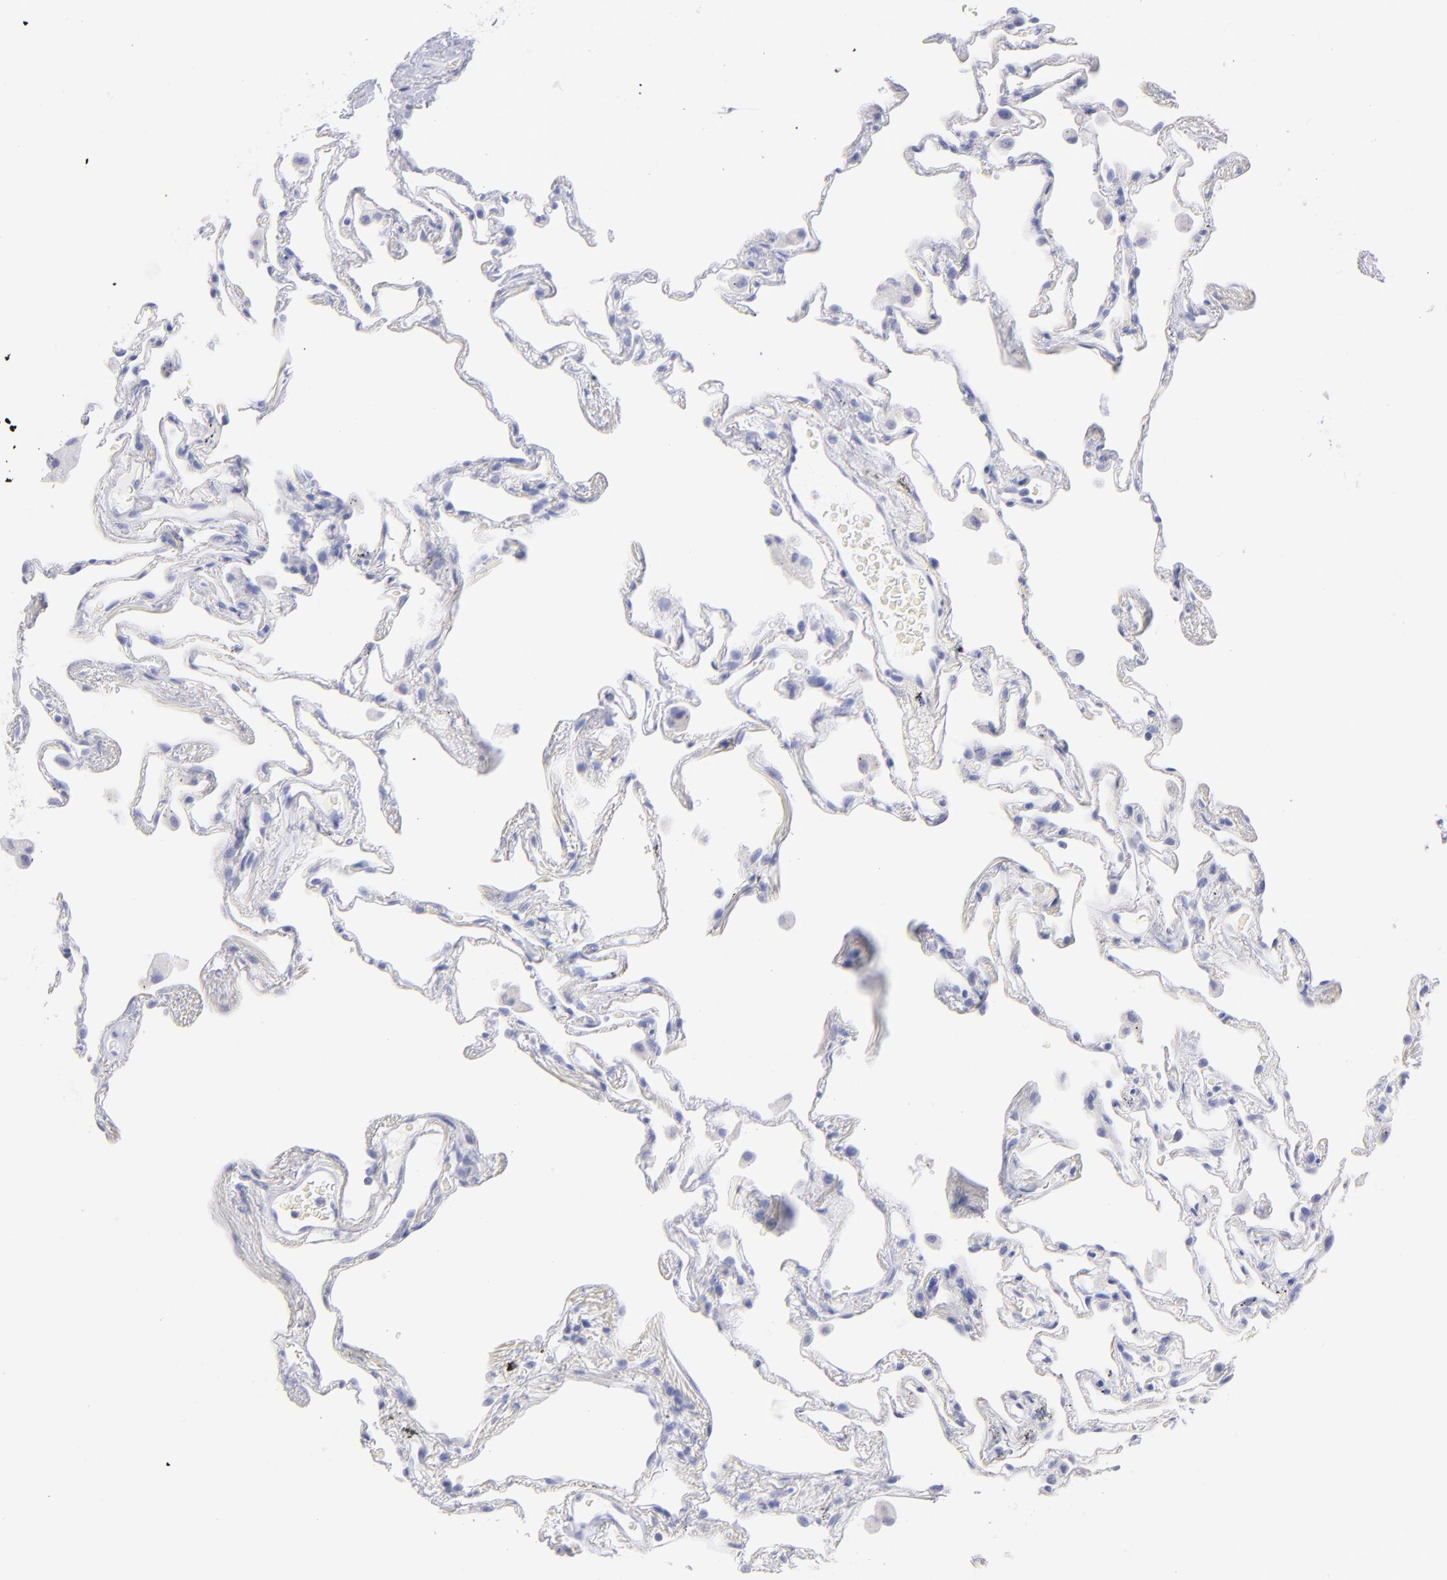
{"staining": {"intensity": "negative", "quantity": "none", "location": "none"}, "tissue": "lung", "cell_type": "Alveolar cells", "image_type": "normal", "snomed": [{"axis": "morphology", "description": "Normal tissue, NOS"}, {"axis": "morphology", "description": "Inflammation, NOS"}, {"axis": "topography", "description": "Lung"}], "caption": "DAB immunohistochemical staining of normal lung demonstrates no significant expression in alveolar cells. (Stains: DAB IHC with hematoxylin counter stain, Microscopy: brightfield microscopy at high magnification).", "gene": "SCGN", "patient": {"sex": "male", "age": 69}}